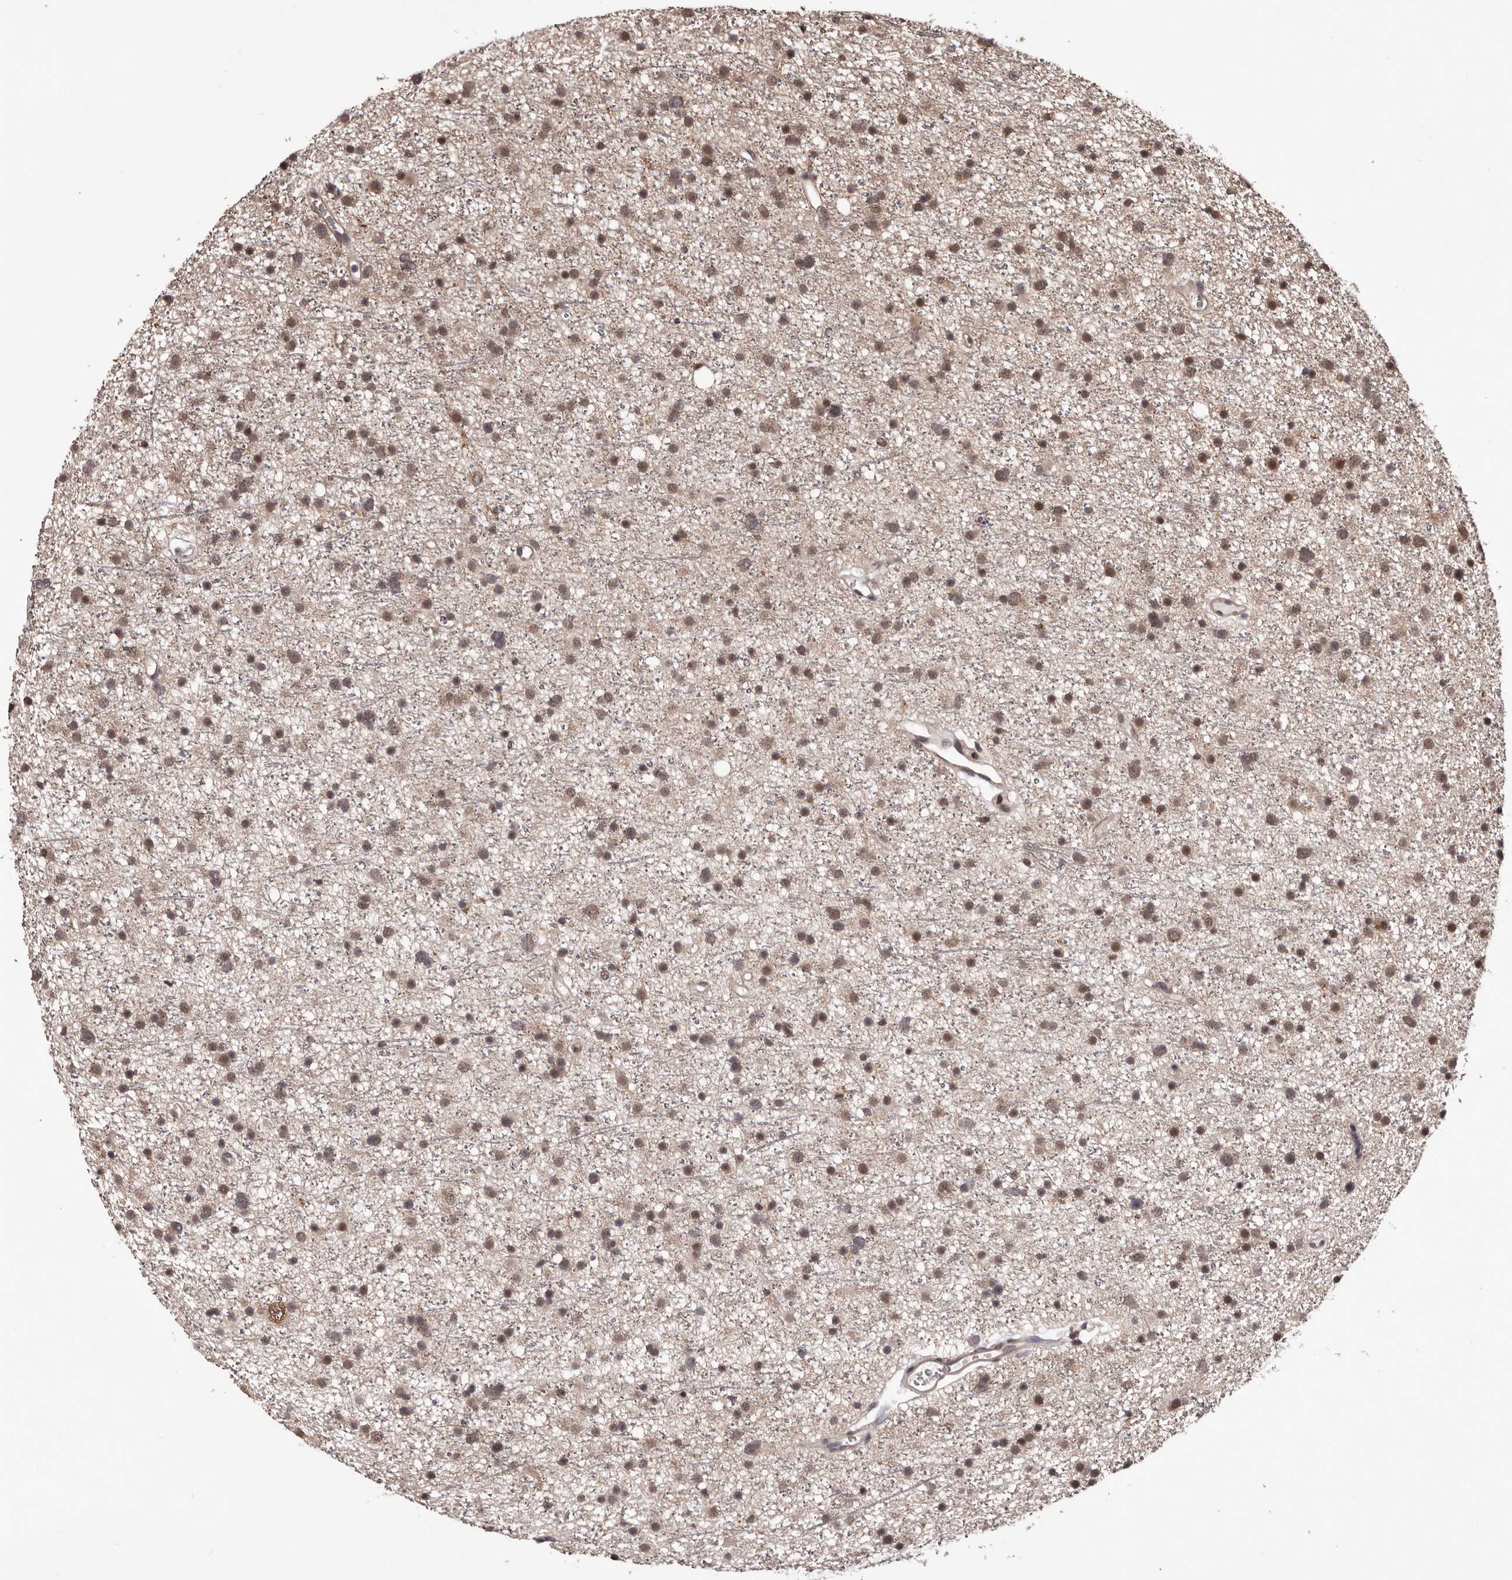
{"staining": {"intensity": "weak", "quantity": ">75%", "location": "cytoplasmic/membranous,nuclear"}, "tissue": "glioma", "cell_type": "Tumor cells", "image_type": "cancer", "snomed": [{"axis": "morphology", "description": "Glioma, malignant, Low grade"}, {"axis": "topography", "description": "Cerebral cortex"}], "caption": "Human malignant glioma (low-grade) stained with a protein marker reveals weak staining in tumor cells.", "gene": "CELF3", "patient": {"sex": "female", "age": 39}}